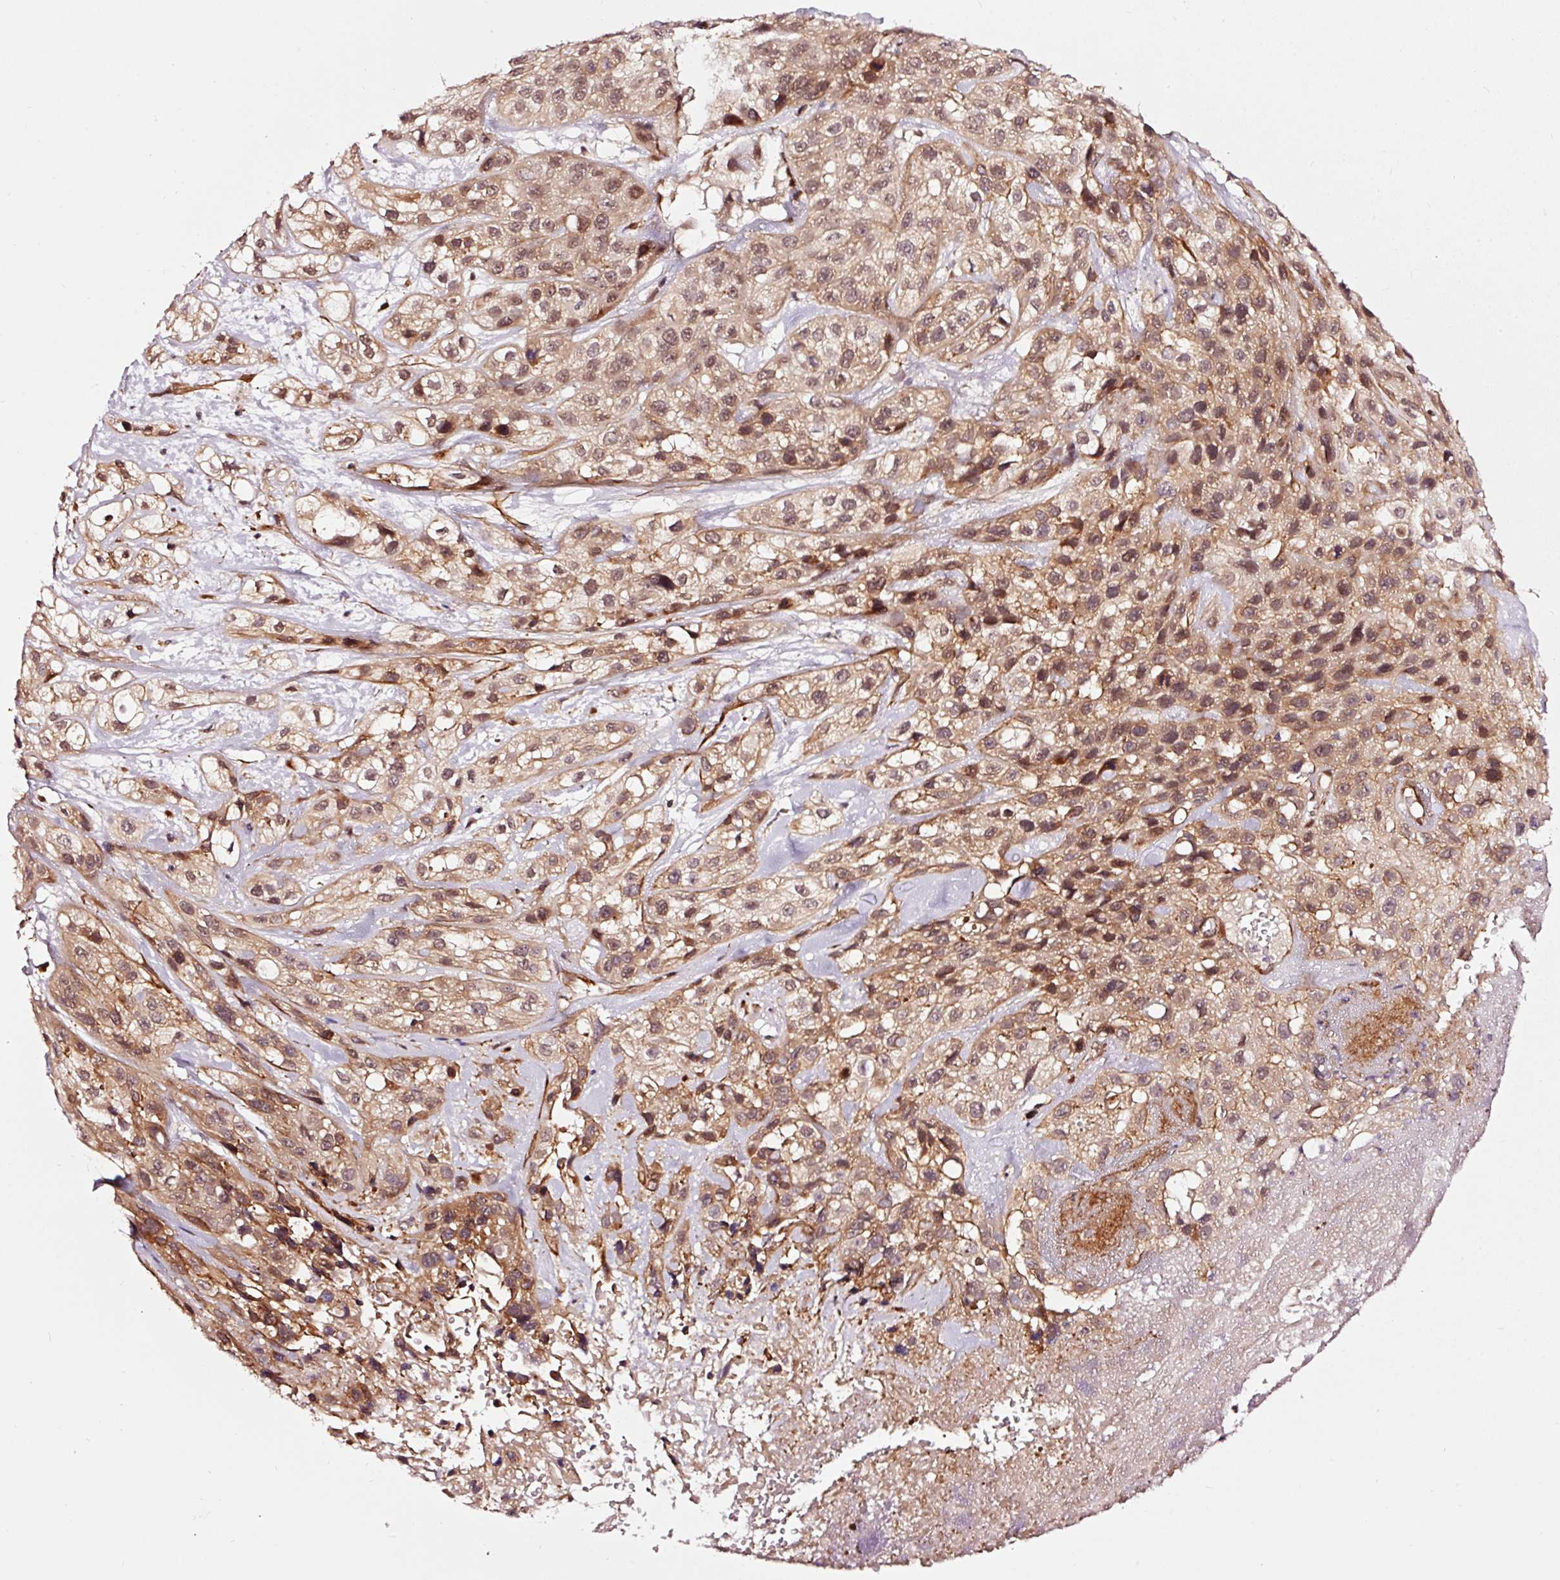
{"staining": {"intensity": "moderate", "quantity": ">75%", "location": "nuclear"}, "tissue": "skin cancer", "cell_type": "Tumor cells", "image_type": "cancer", "snomed": [{"axis": "morphology", "description": "Squamous cell carcinoma, NOS"}, {"axis": "topography", "description": "Skin"}], "caption": "A medium amount of moderate nuclear expression is present in about >75% of tumor cells in skin cancer (squamous cell carcinoma) tissue. The staining is performed using DAB (3,3'-diaminobenzidine) brown chromogen to label protein expression. The nuclei are counter-stained blue using hematoxylin.", "gene": "TPM1", "patient": {"sex": "male", "age": 82}}